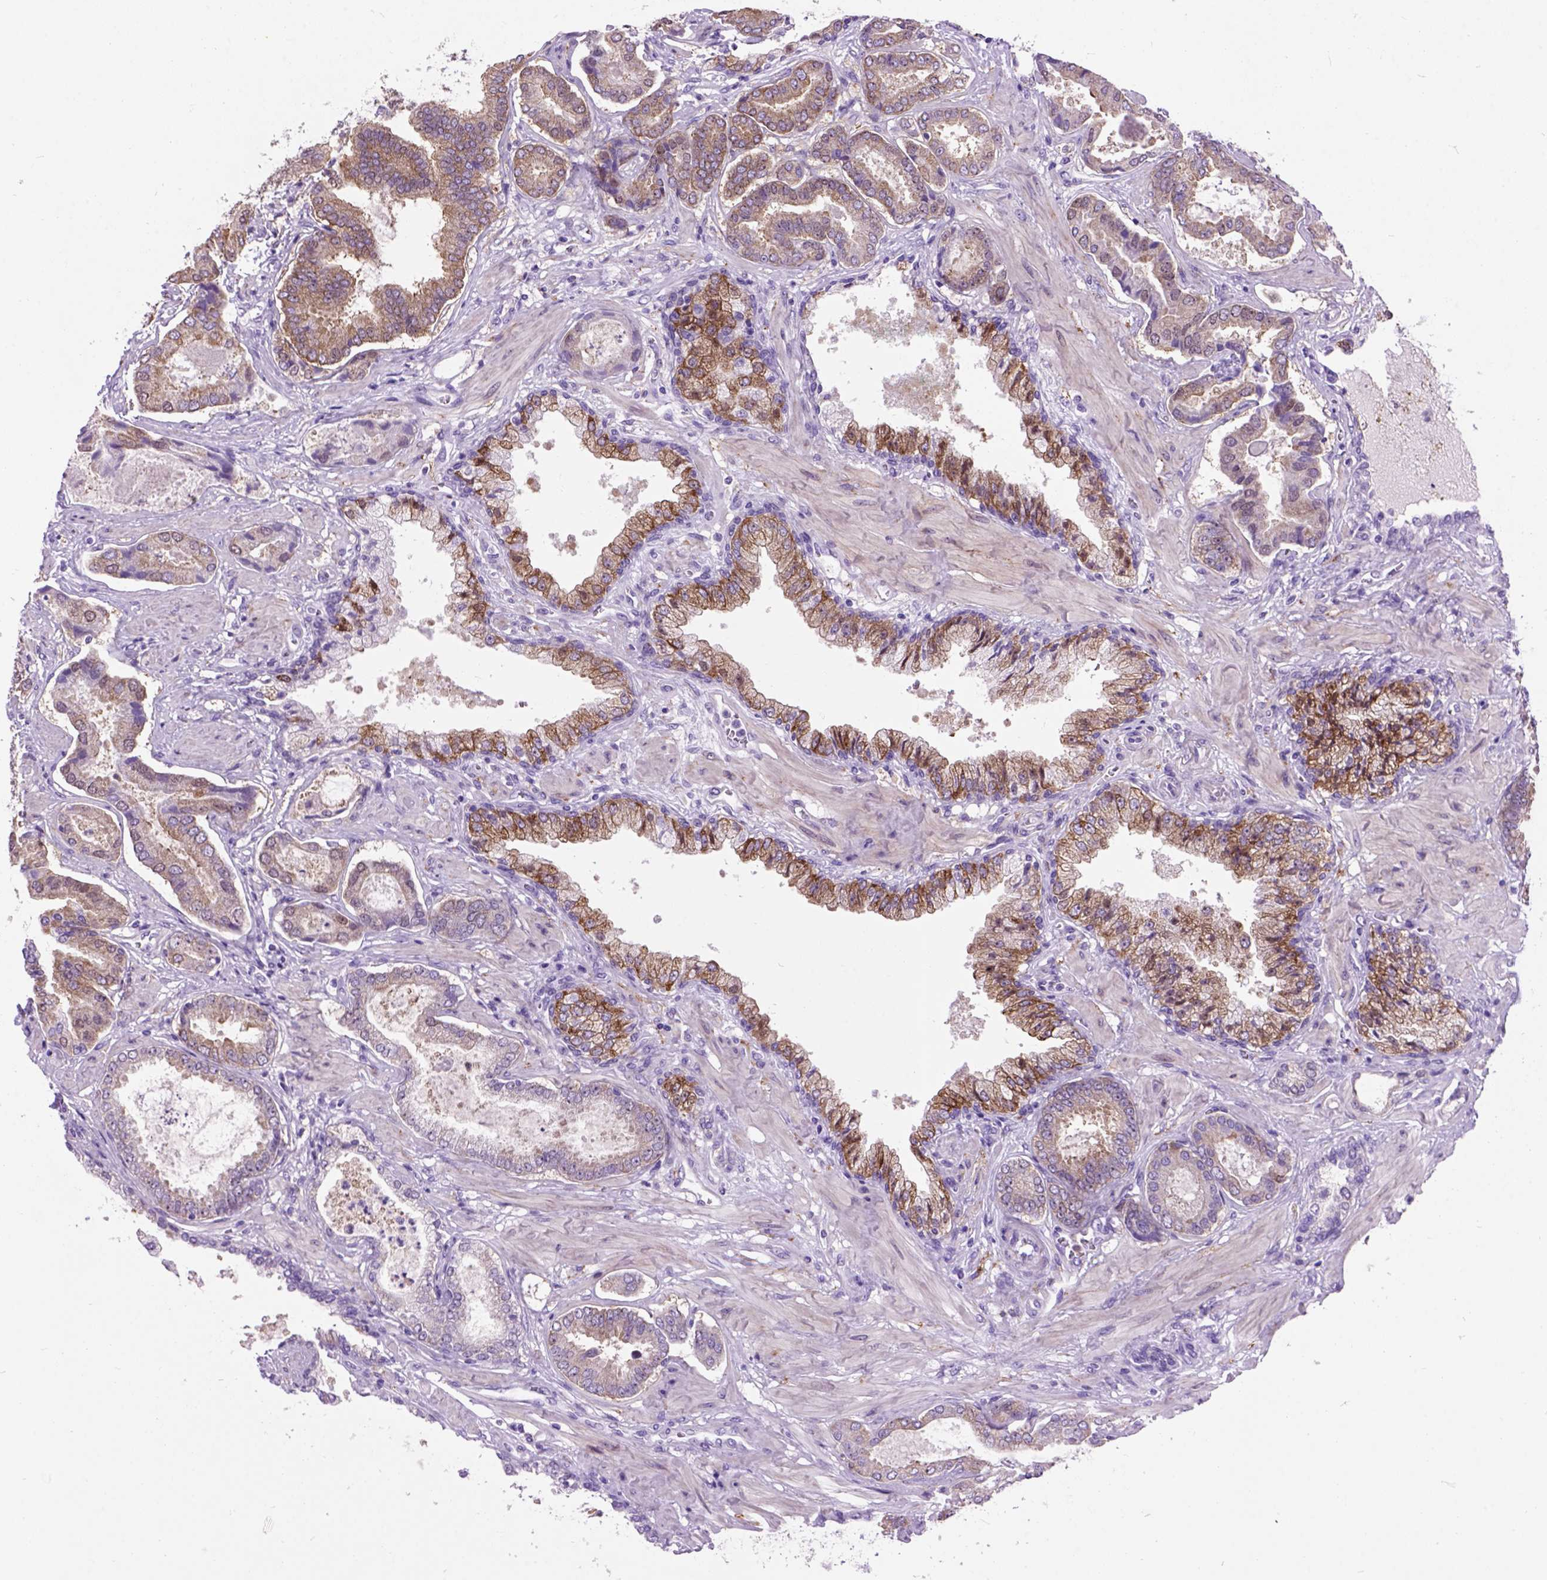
{"staining": {"intensity": "moderate", "quantity": "25%-75%", "location": "cytoplasmic/membranous"}, "tissue": "prostate cancer", "cell_type": "Tumor cells", "image_type": "cancer", "snomed": [{"axis": "morphology", "description": "Adenocarcinoma, NOS"}, {"axis": "topography", "description": "Prostate"}], "caption": "A micrograph of prostate cancer stained for a protein displays moderate cytoplasmic/membranous brown staining in tumor cells.", "gene": "MAPT", "patient": {"sex": "male", "age": 64}}